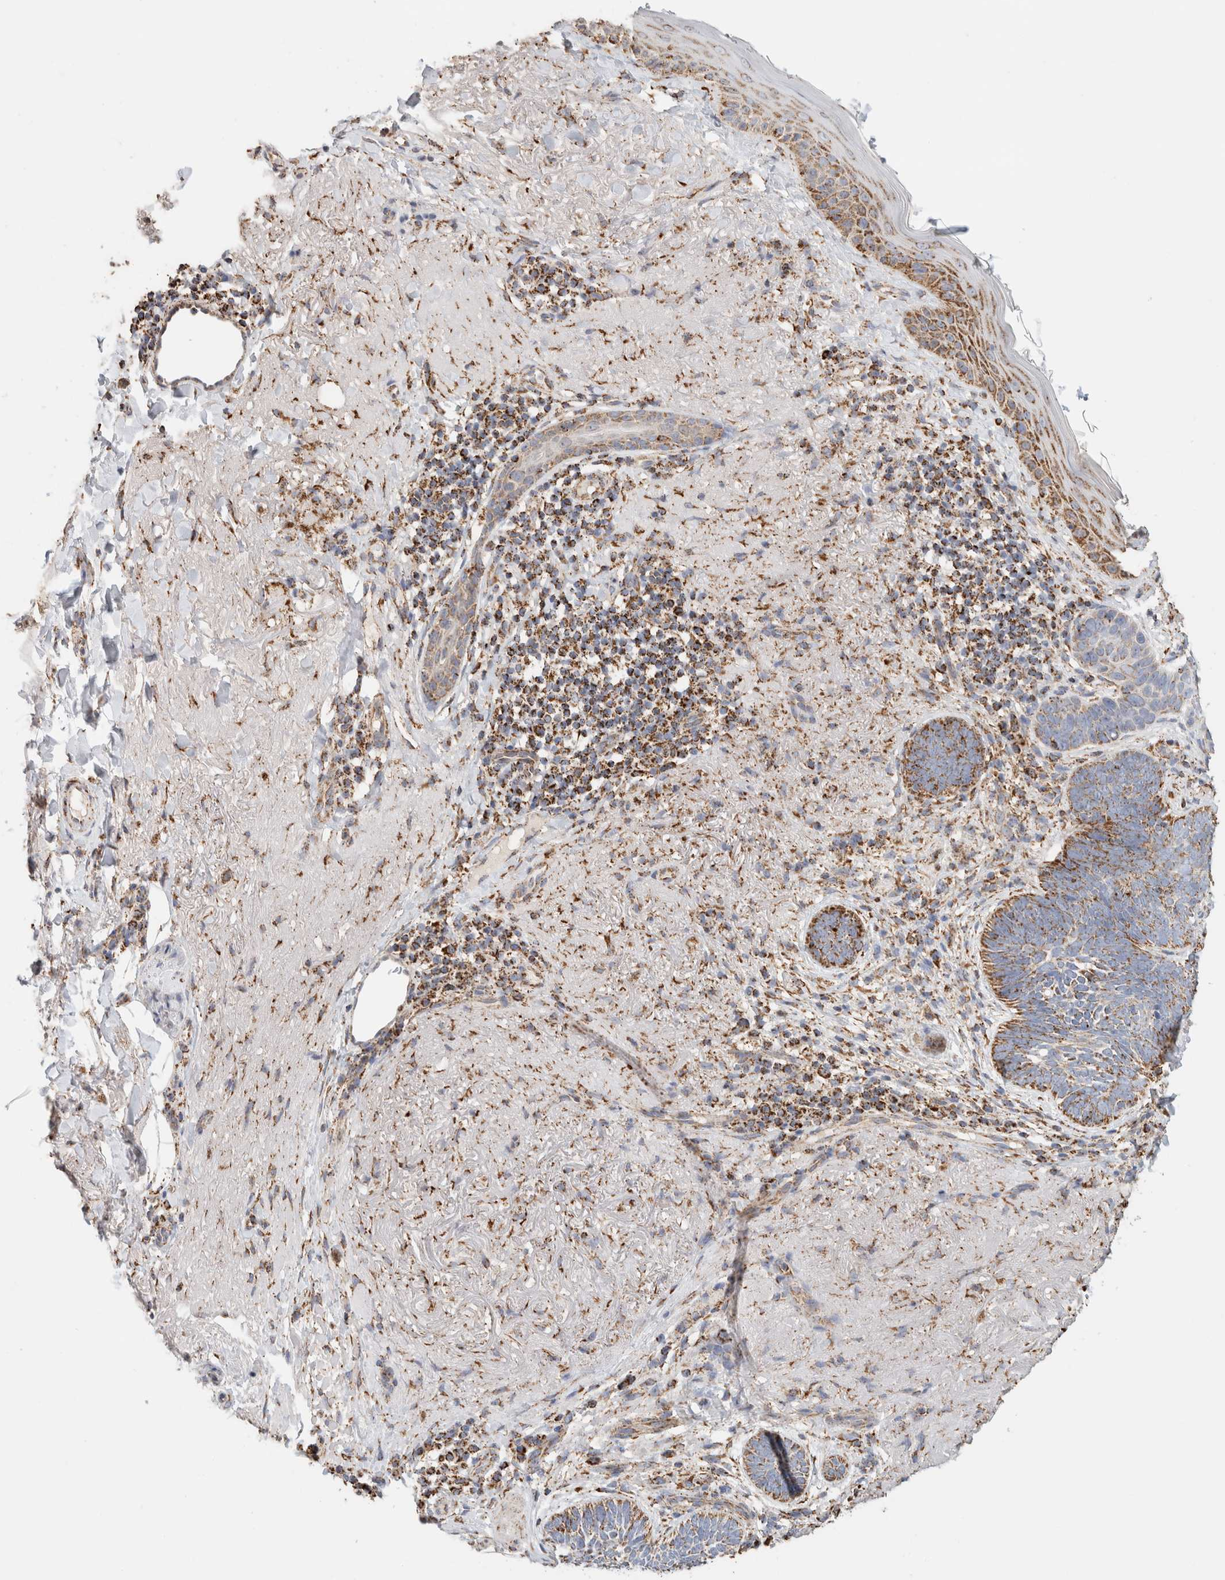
{"staining": {"intensity": "moderate", "quantity": ">75%", "location": "cytoplasmic/membranous"}, "tissue": "skin cancer", "cell_type": "Tumor cells", "image_type": "cancer", "snomed": [{"axis": "morphology", "description": "Basal cell carcinoma"}, {"axis": "topography", "description": "Skin"}], "caption": "The image displays staining of basal cell carcinoma (skin), revealing moderate cytoplasmic/membranous protein positivity (brown color) within tumor cells. The staining was performed using DAB (3,3'-diaminobenzidine) to visualize the protein expression in brown, while the nuclei were stained in blue with hematoxylin (Magnification: 20x).", "gene": "C1QBP", "patient": {"sex": "female", "age": 85}}